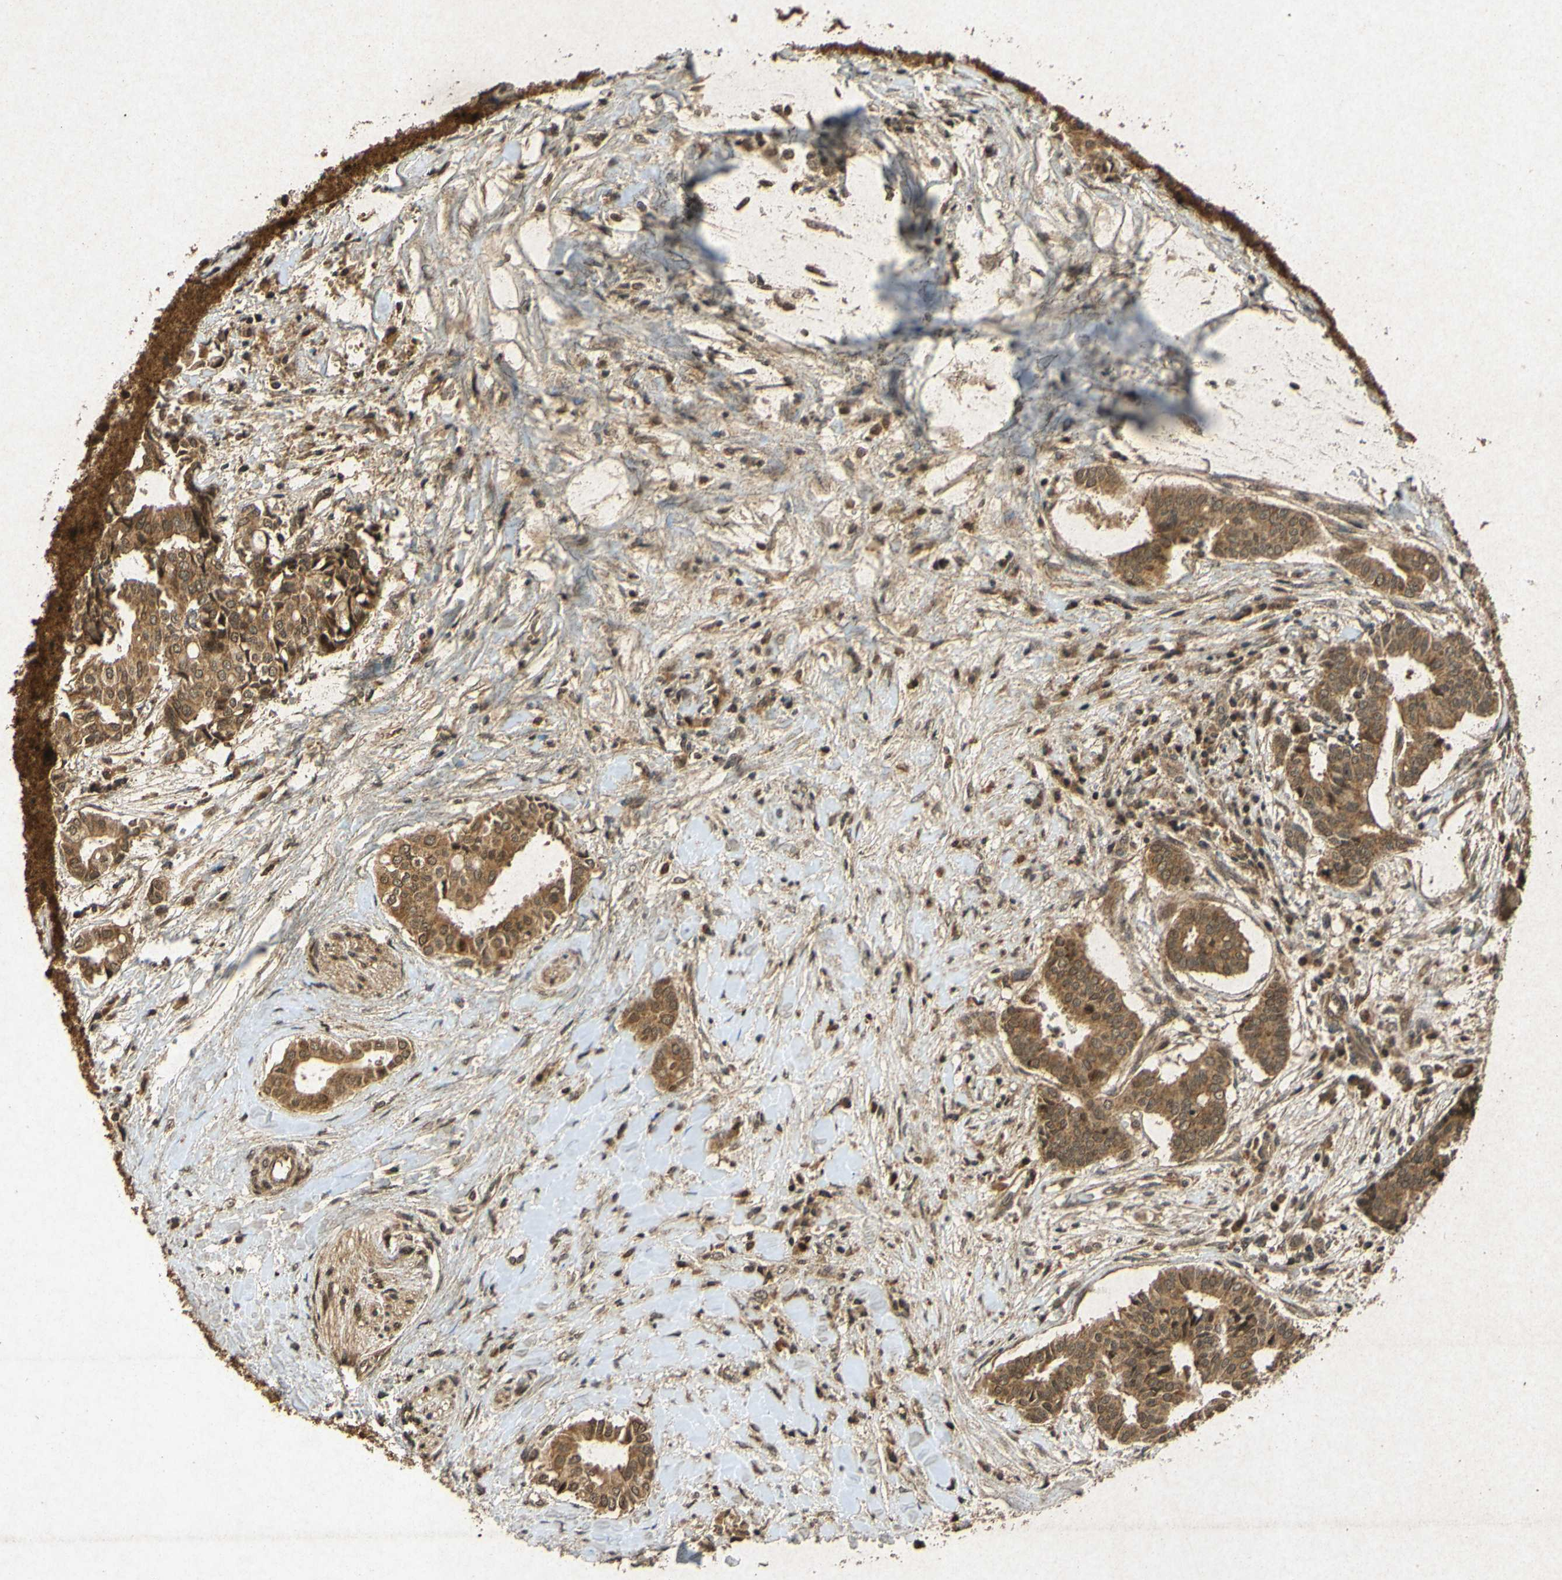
{"staining": {"intensity": "moderate", "quantity": ">75%", "location": "cytoplasmic/membranous"}, "tissue": "head and neck cancer", "cell_type": "Tumor cells", "image_type": "cancer", "snomed": [{"axis": "morphology", "description": "Adenocarcinoma, NOS"}, {"axis": "topography", "description": "Salivary gland"}, {"axis": "topography", "description": "Head-Neck"}], "caption": "Approximately >75% of tumor cells in head and neck adenocarcinoma demonstrate moderate cytoplasmic/membranous protein positivity as visualized by brown immunohistochemical staining.", "gene": "ATP6V1H", "patient": {"sex": "female", "age": 59}}